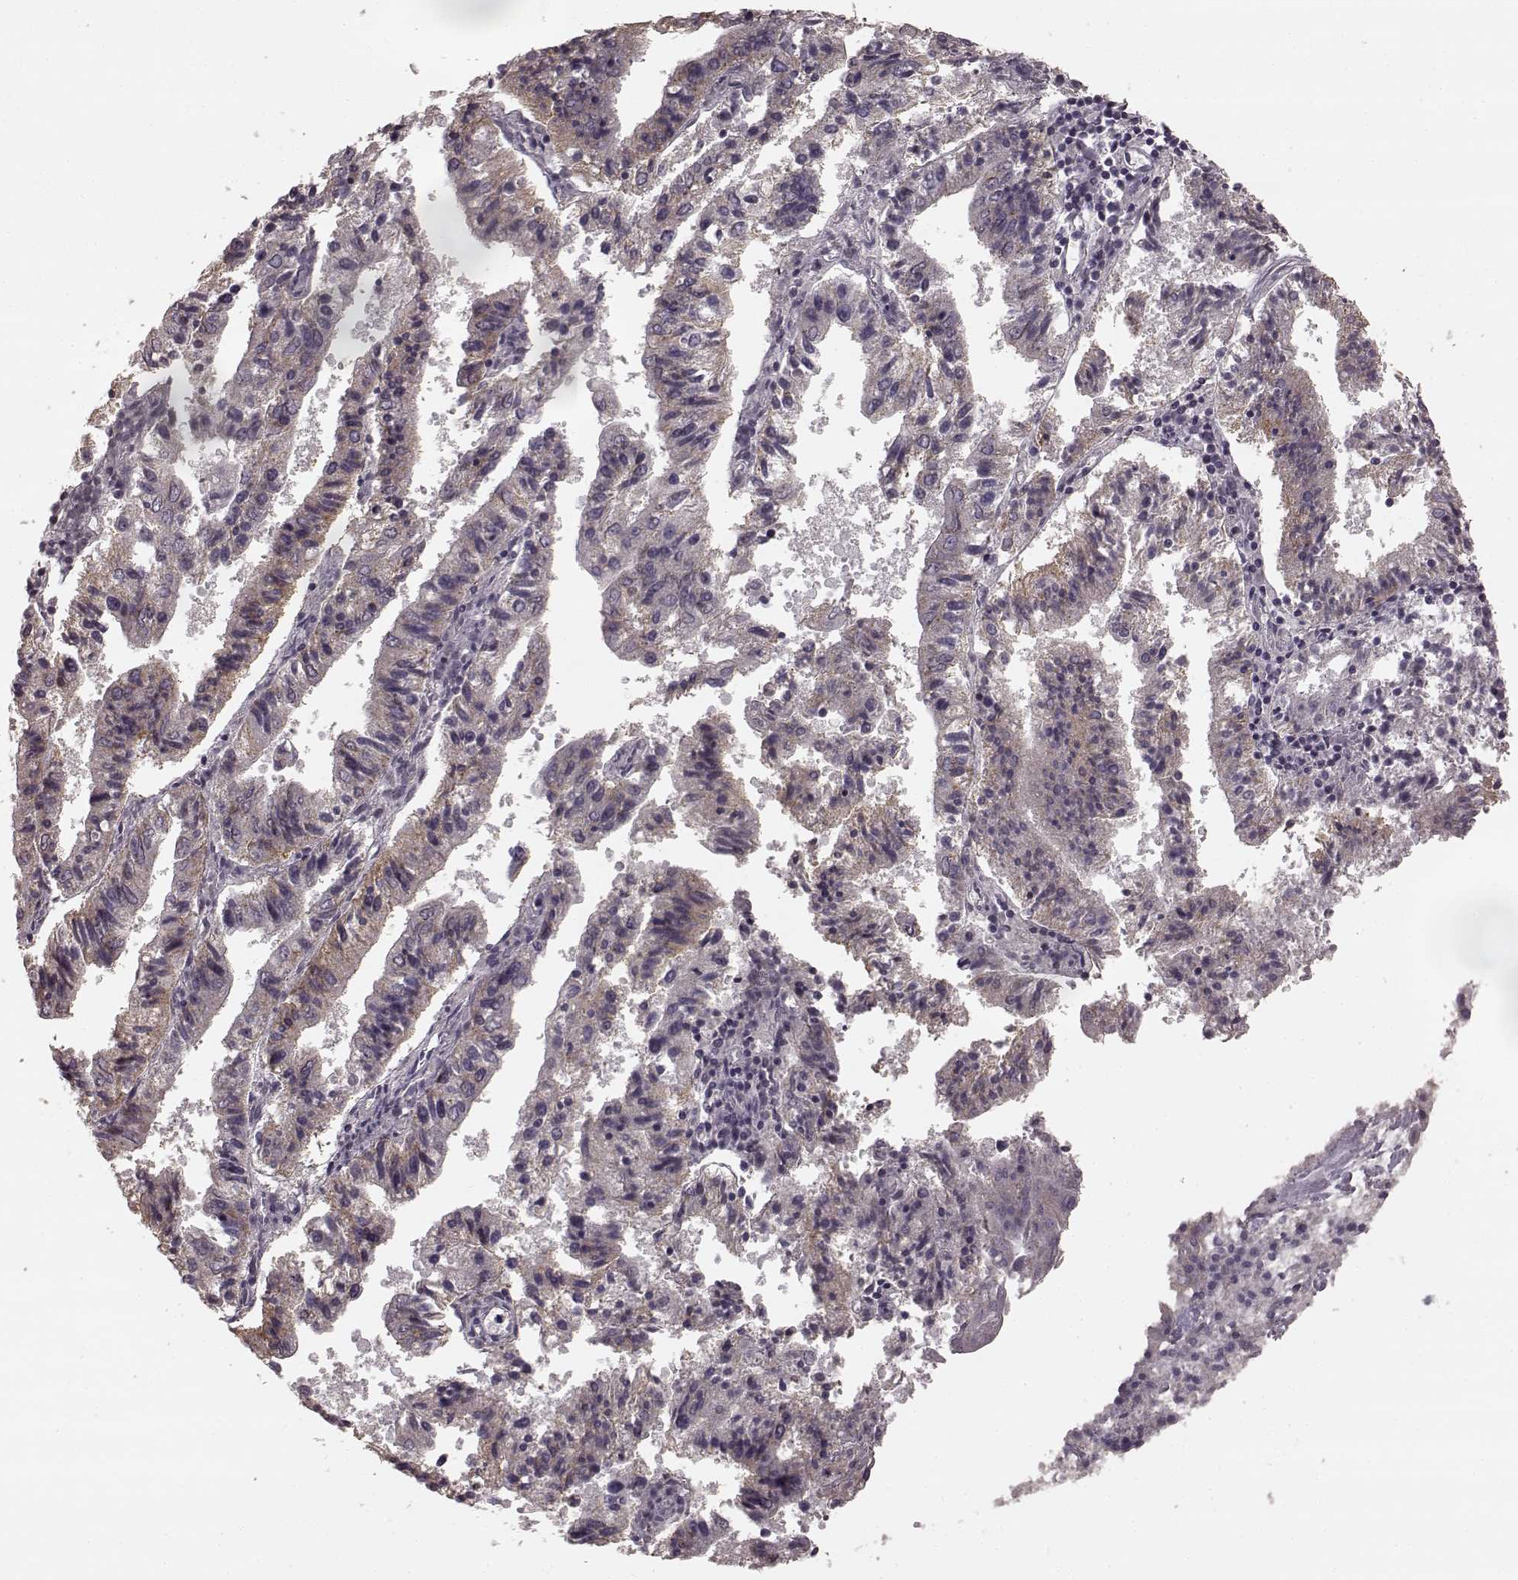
{"staining": {"intensity": "weak", "quantity": "25%-75%", "location": "cytoplasmic/membranous"}, "tissue": "endometrial cancer", "cell_type": "Tumor cells", "image_type": "cancer", "snomed": [{"axis": "morphology", "description": "Adenocarcinoma, NOS"}, {"axis": "topography", "description": "Endometrium"}], "caption": "A brown stain highlights weak cytoplasmic/membranous expression of a protein in human endometrial cancer tumor cells.", "gene": "PRKCE", "patient": {"sex": "female", "age": 82}}